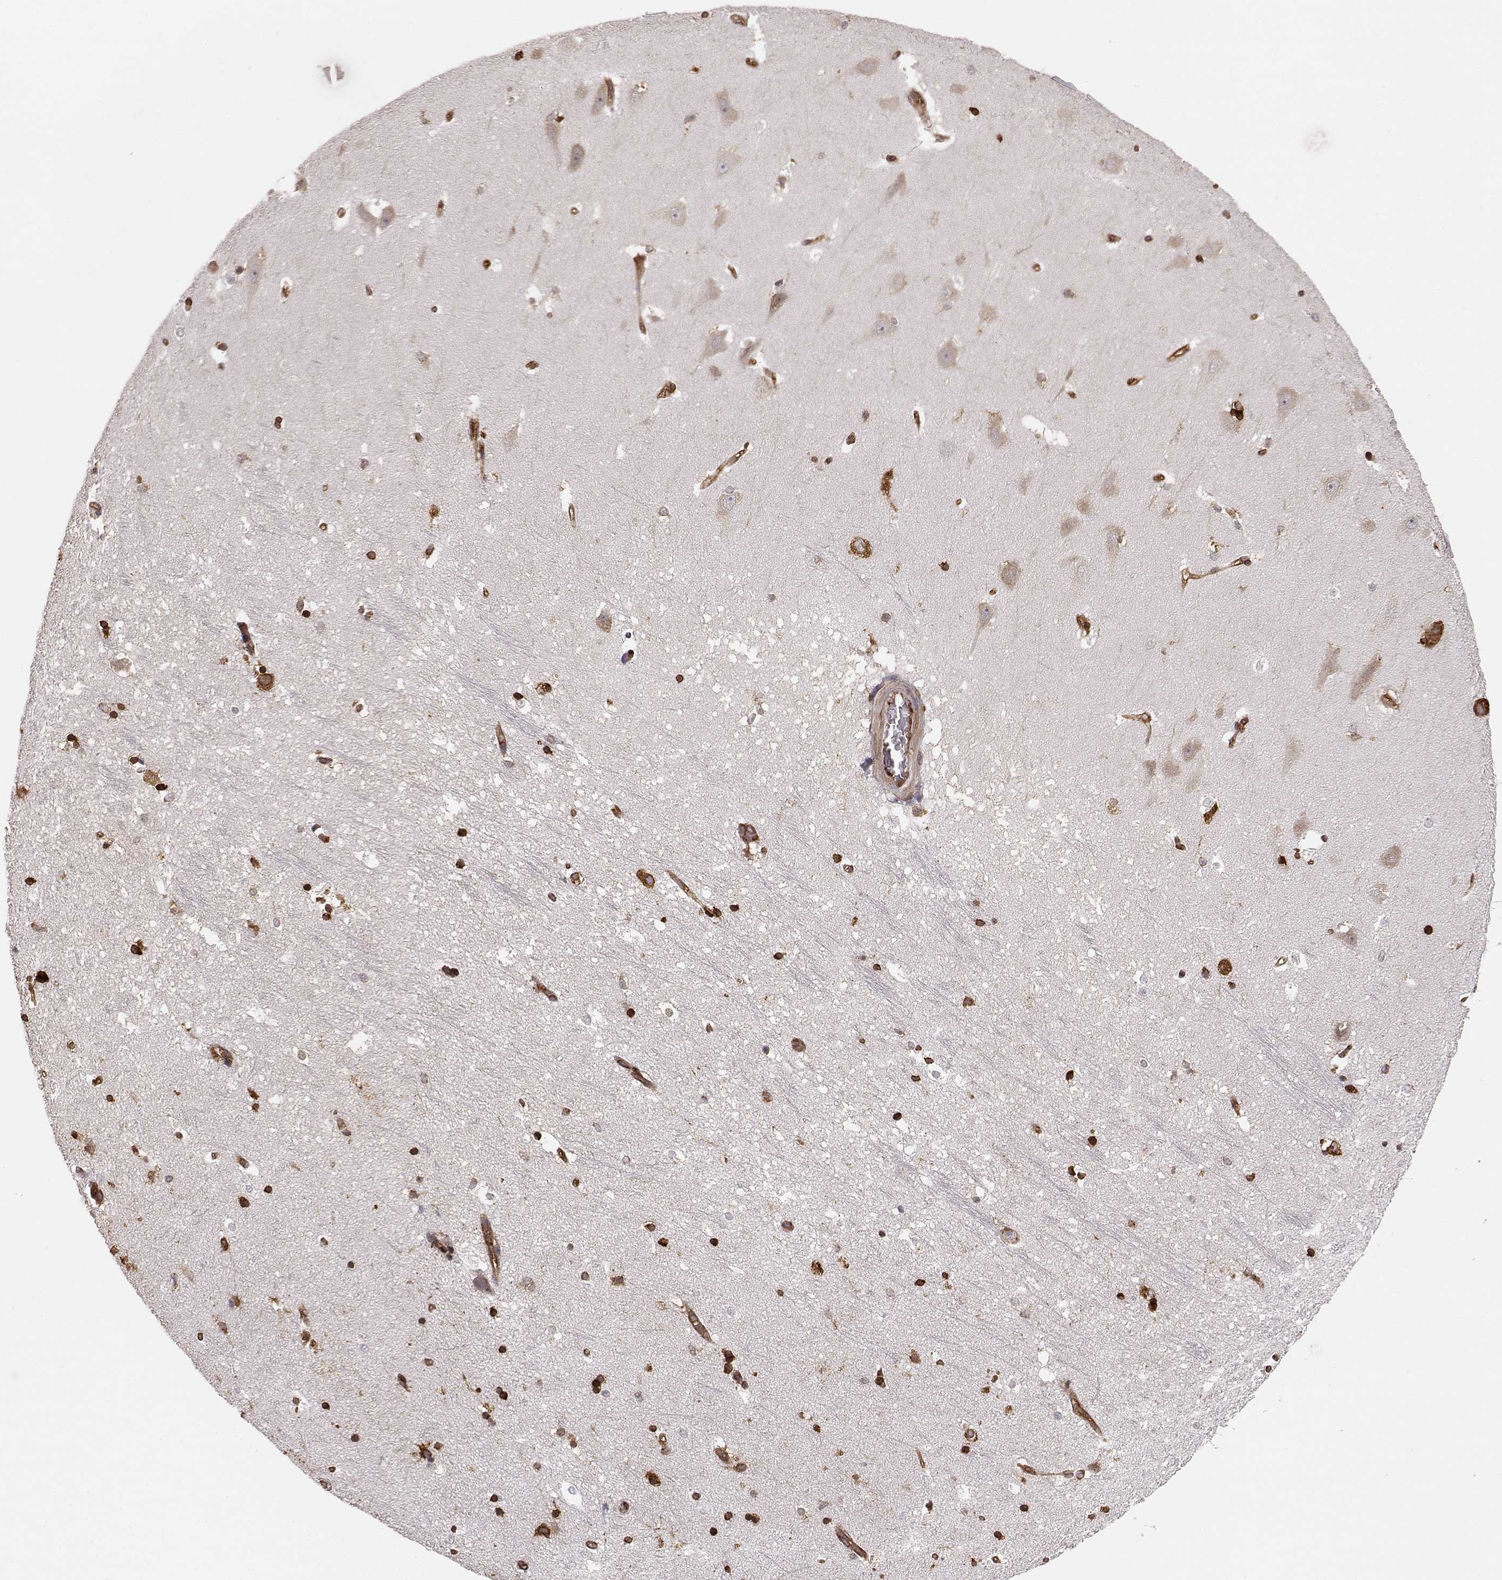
{"staining": {"intensity": "moderate", "quantity": ">75%", "location": "cytoplasmic/membranous"}, "tissue": "hippocampus", "cell_type": "Glial cells", "image_type": "normal", "snomed": [{"axis": "morphology", "description": "Normal tissue, NOS"}, {"axis": "topography", "description": "Hippocampus"}], "caption": "Immunohistochemistry (IHC) image of normal hippocampus stained for a protein (brown), which exhibits medium levels of moderate cytoplasmic/membranous positivity in approximately >75% of glial cells.", "gene": "TMEM14A", "patient": {"sex": "male", "age": 44}}